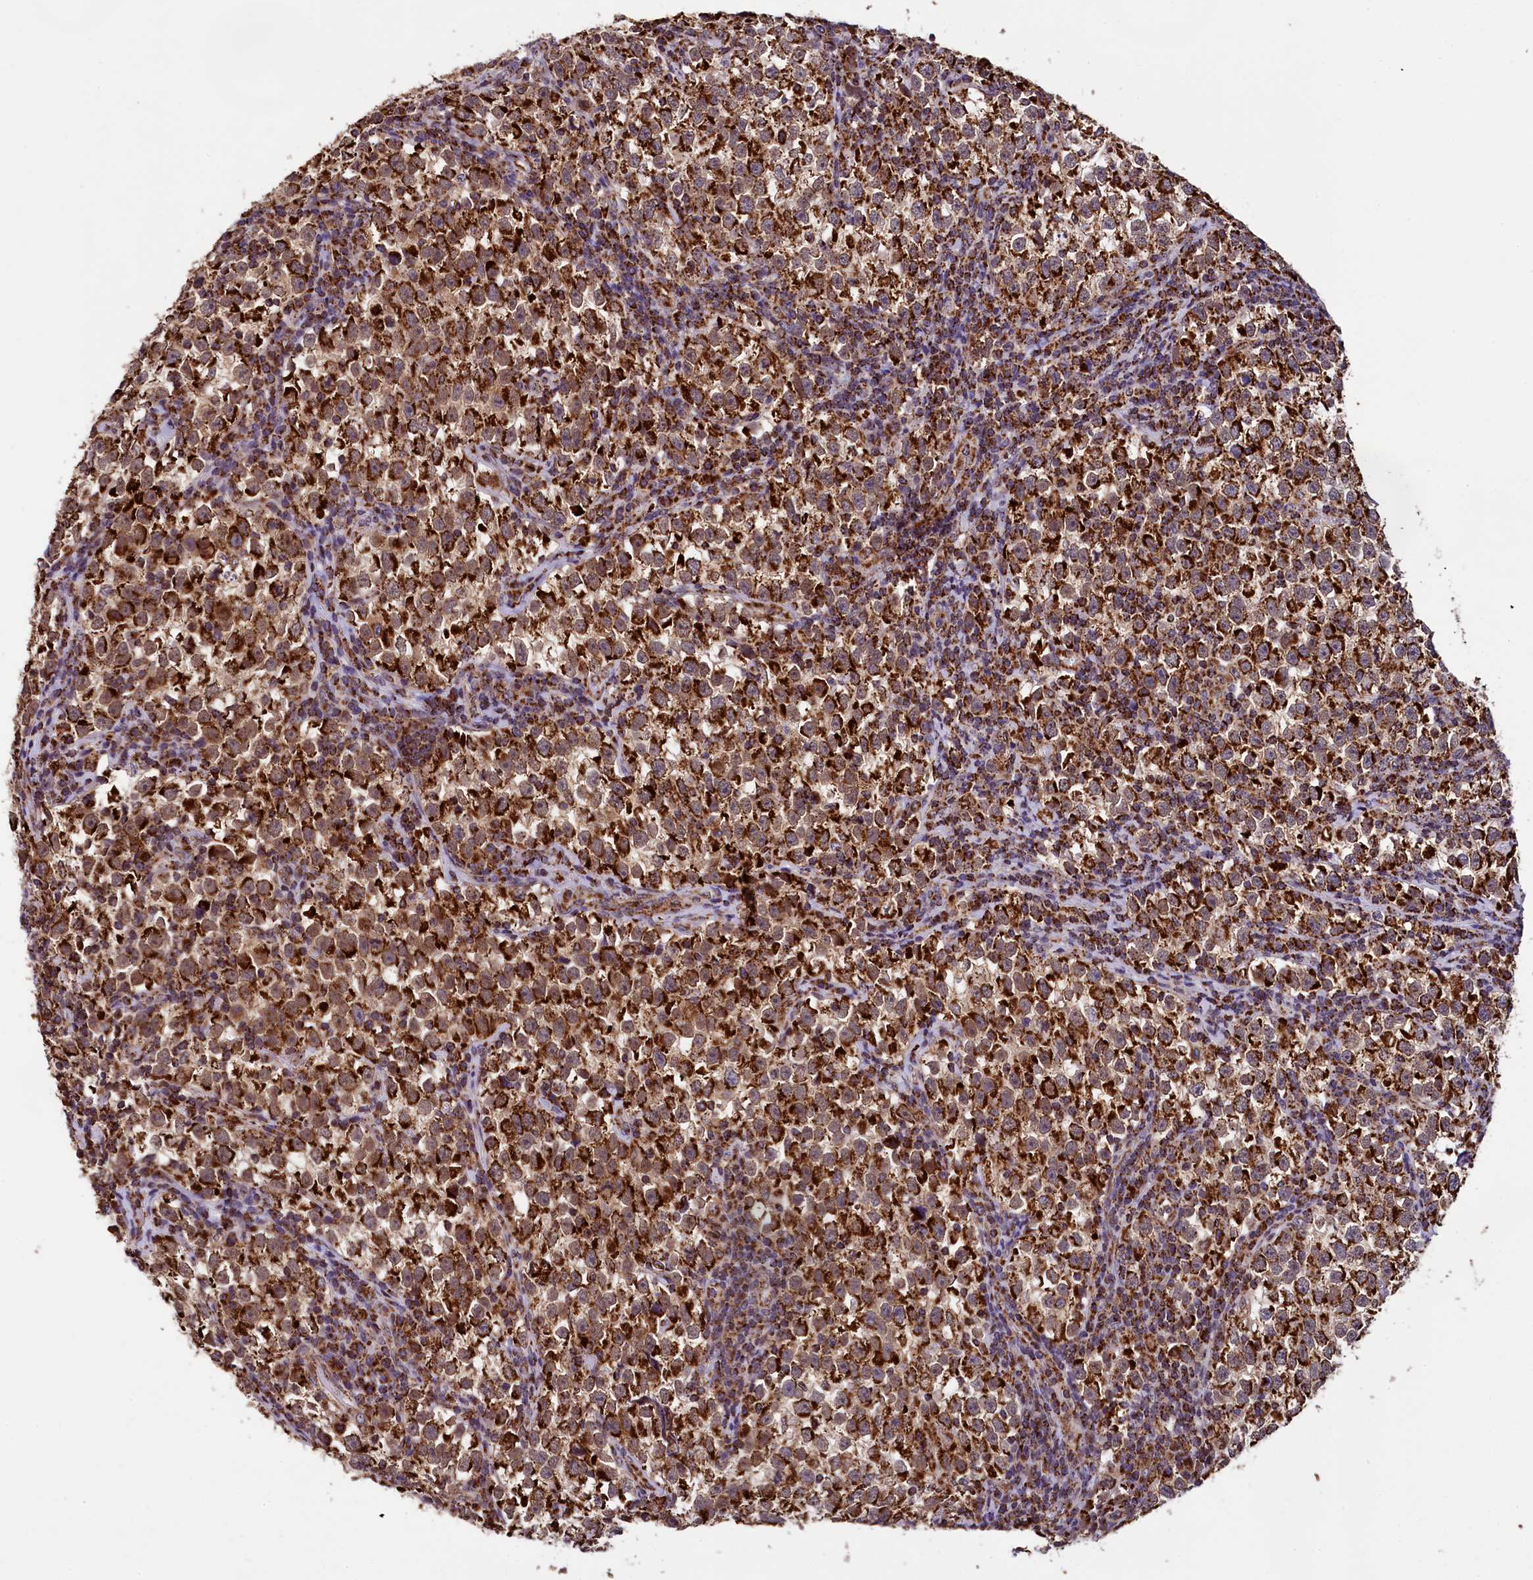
{"staining": {"intensity": "strong", "quantity": ">75%", "location": "cytoplasmic/membranous"}, "tissue": "testis cancer", "cell_type": "Tumor cells", "image_type": "cancer", "snomed": [{"axis": "morphology", "description": "Normal tissue, NOS"}, {"axis": "morphology", "description": "Seminoma, NOS"}, {"axis": "topography", "description": "Testis"}], "caption": "Strong cytoplasmic/membranous expression is identified in about >75% of tumor cells in seminoma (testis). The protein is shown in brown color, while the nuclei are stained blue.", "gene": "KLC2", "patient": {"sex": "male", "age": 43}}